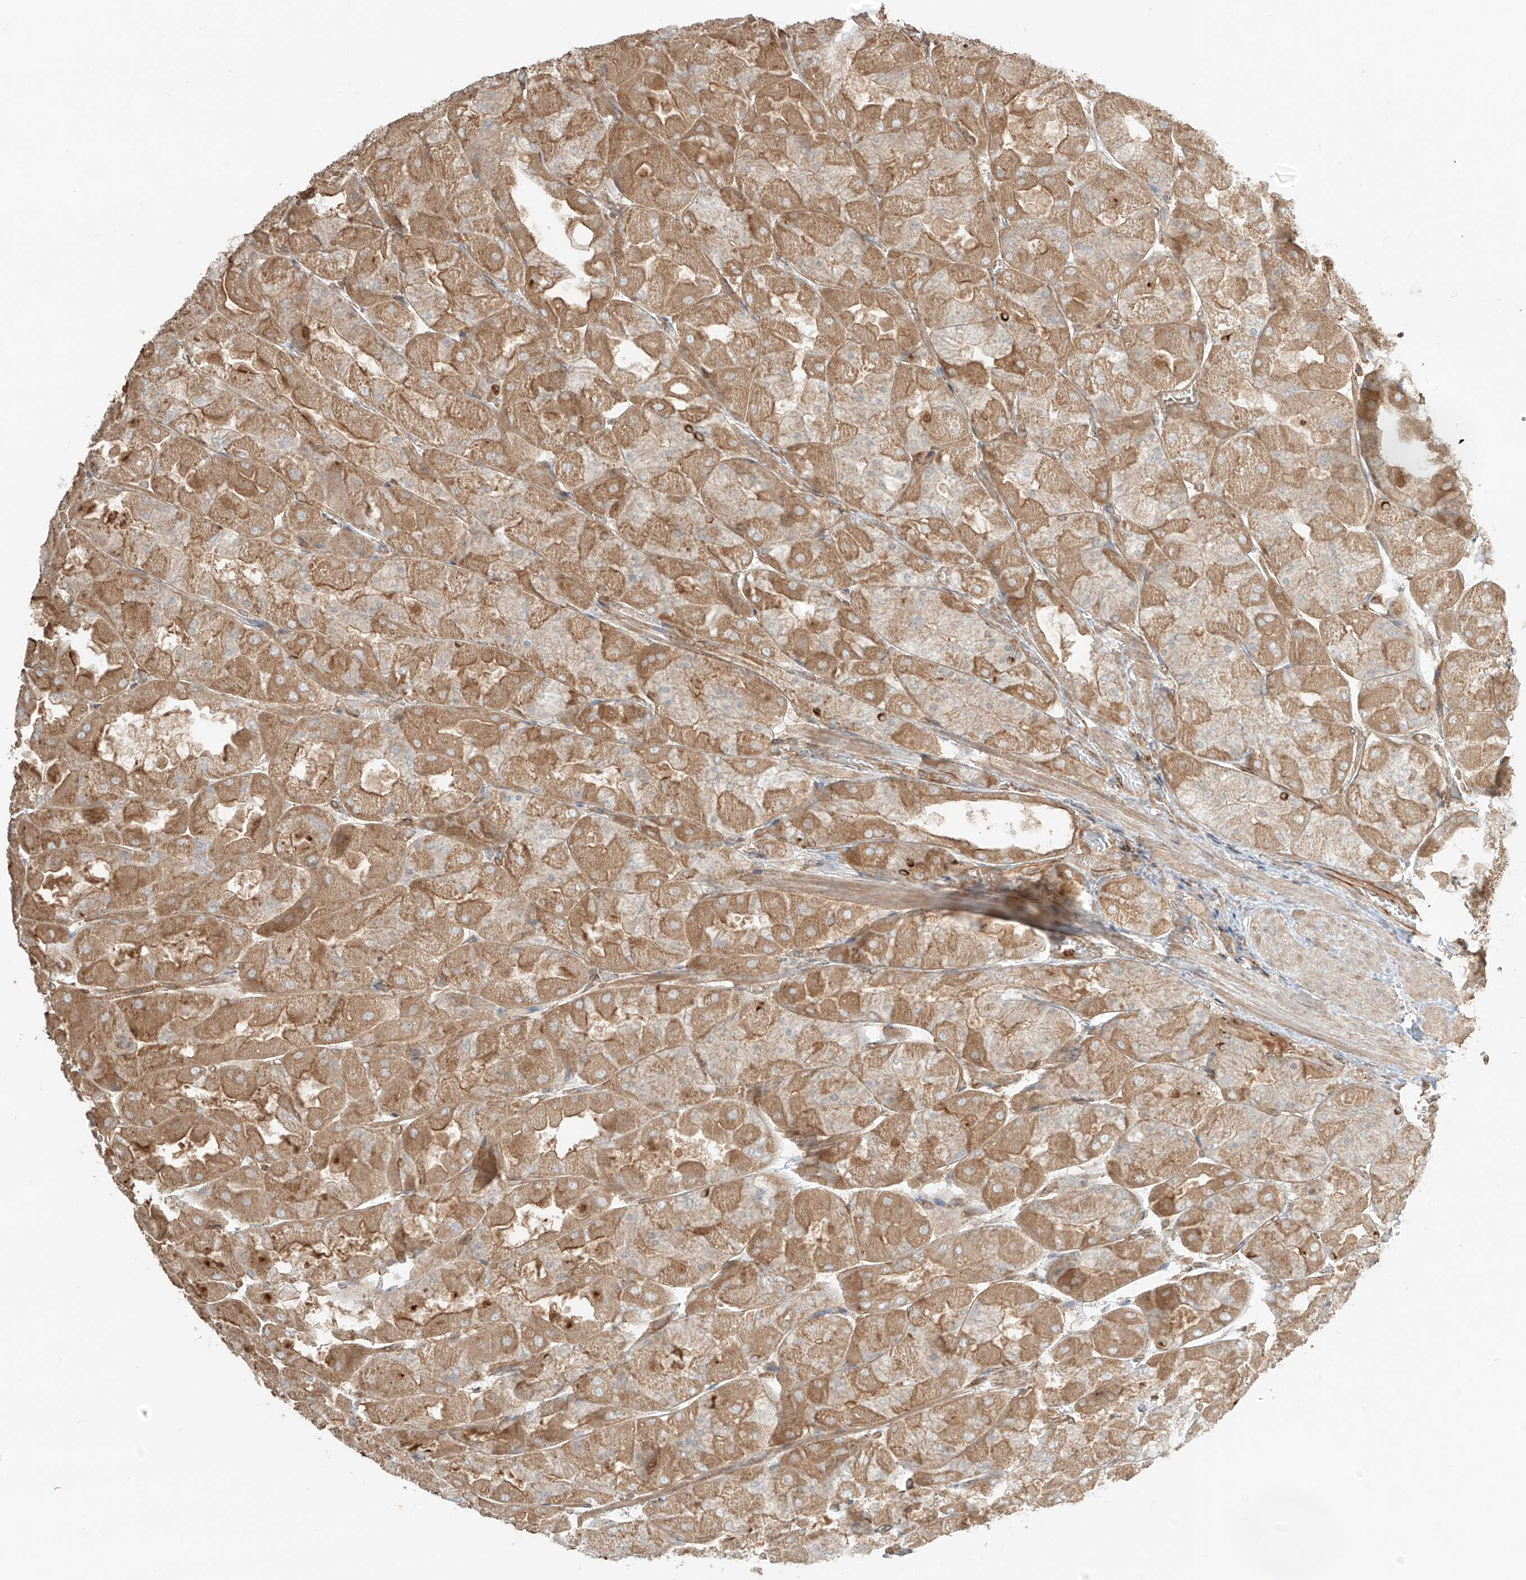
{"staining": {"intensity": "moderate", "quantity": ">75%", "location": "cytoplasmic/membranous"}, "tissue": "stomach", "cell_type": "Glandular cells", "image_type": "normal", "snomed": [{"axis": "morphology", "description": "Normal tissue, NOS"}, {"axis": "topography", "description": "Stomach"}], "caption": "Protein staining displays moderate cytoplasmic/membranous staining in about >75% of glandular cells in unremarkable stomach.", "gene": "CCDC115", "patient": {"sex": "female", "age": 61}}